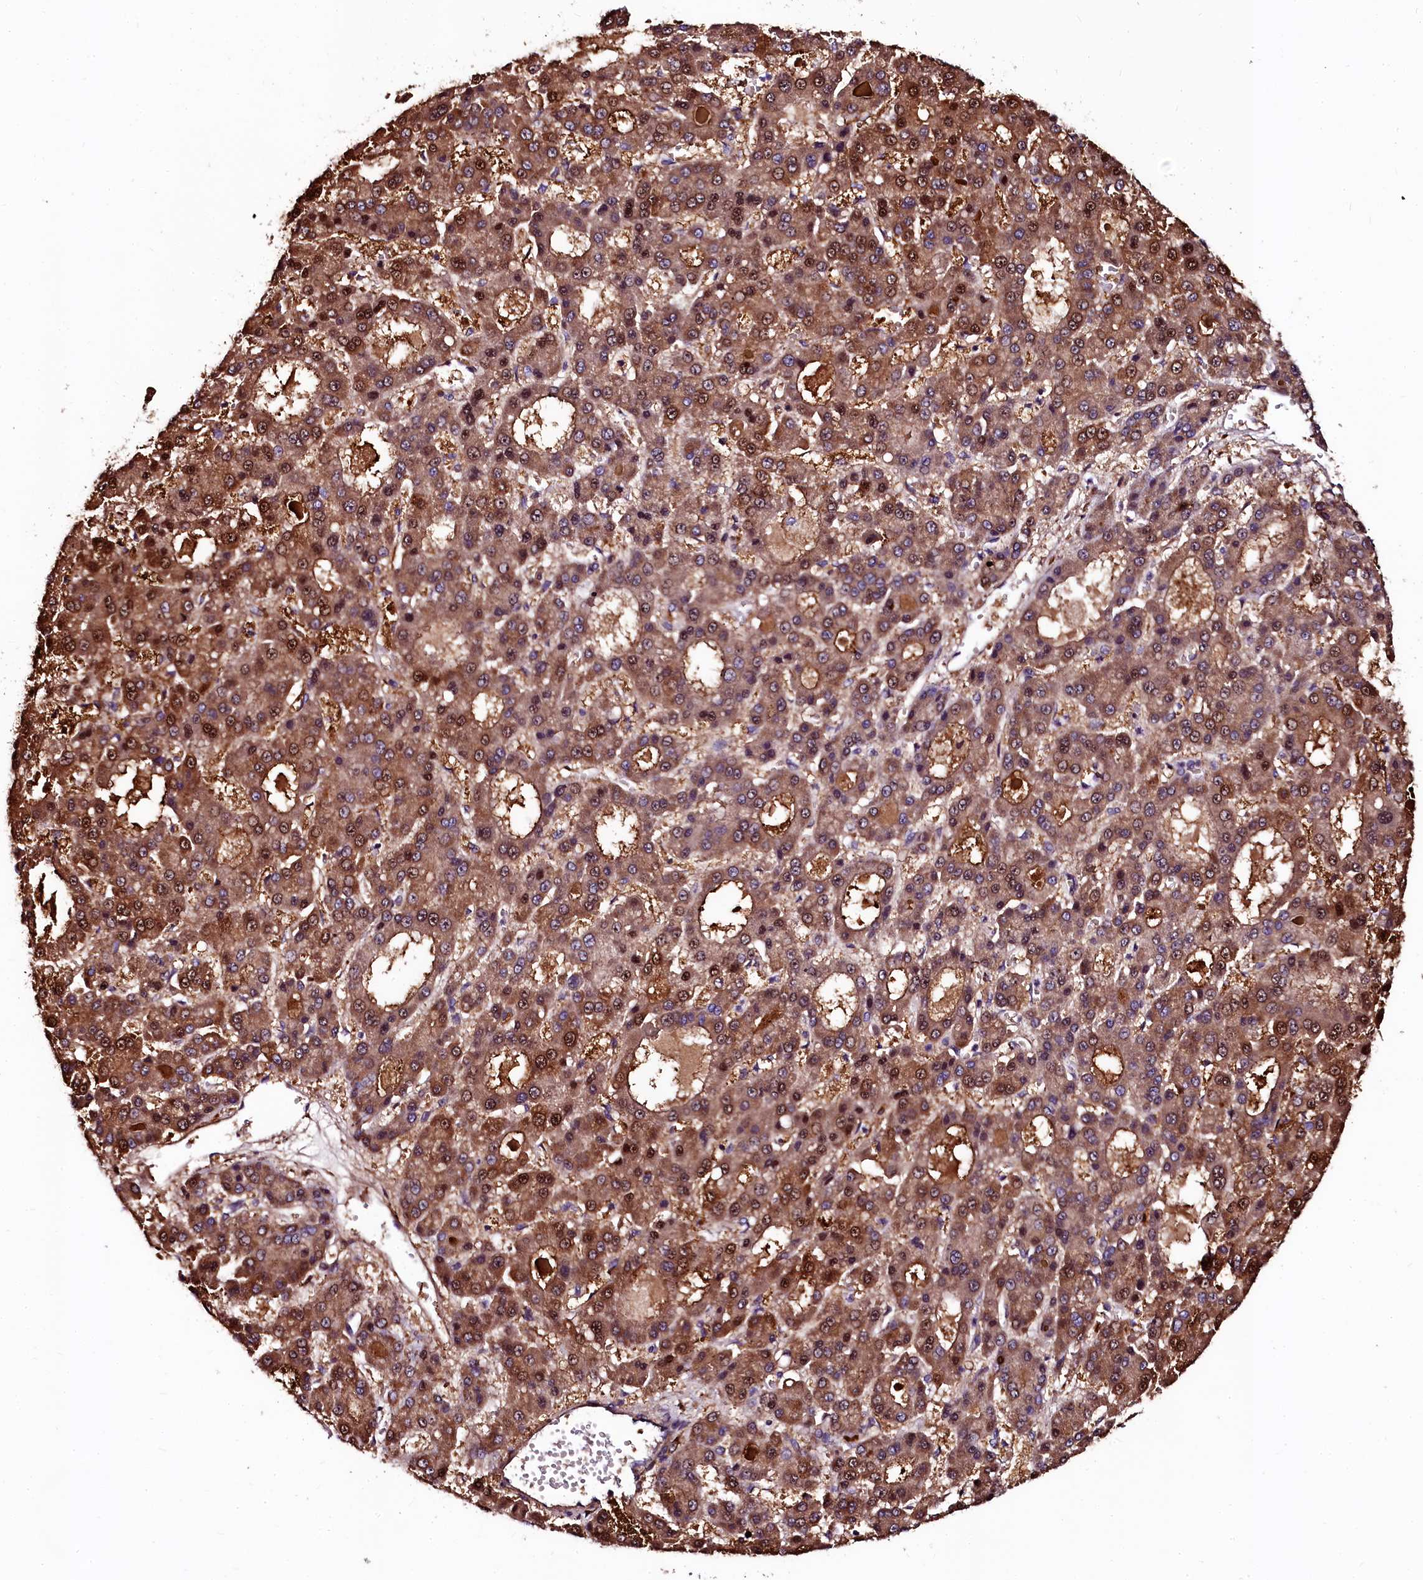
{"staining": {"intensity": "moderate", "quantity": ">75%", "location": "cytoplasmic/membranous,nuclear"}, "tissue": "liver cancer", "cell_type": "Tumor cells", "image_type": "cancer", "snomed": [{"axis": "morphology", "description": "Carcinoma, Hepatocellular, NOS"}, {"axis": "topography", "description": "Liver"}], "caption": "The immunohistochemical stain labels moderate cytoplasmic/membranous and nuclear positivity in tumor cells of liver cancer (hepatocellular carcinoma) tissue.", "gene": "N4BP1", "patient": {"sex": "male", "age": 70}}